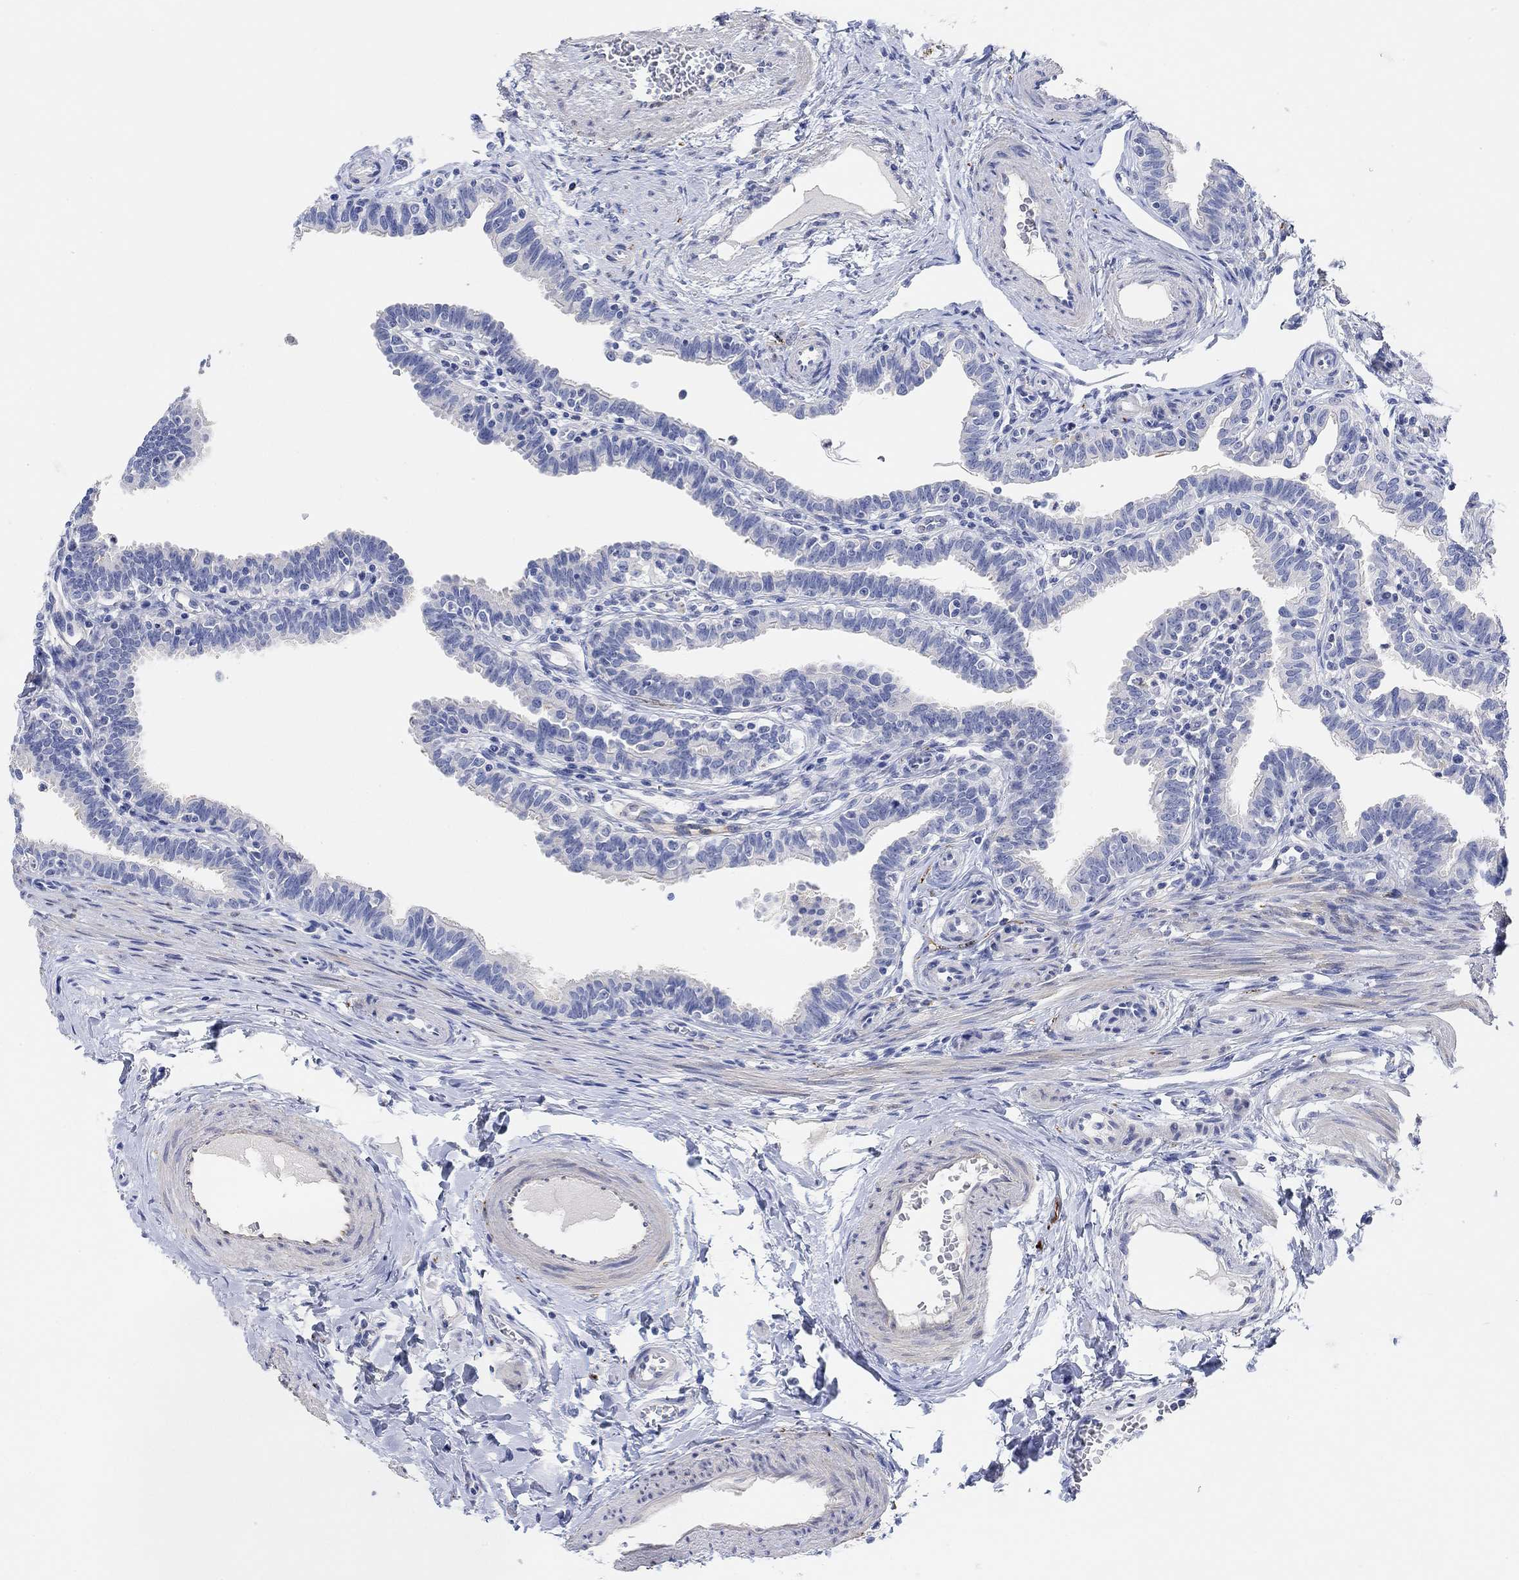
{"staining": {"intensity": "negative", "quantity": "none", "location": "none"}, "tissue": "fallopian tube", "cell_type": "Glandular cells", "image_type": "normal", "snomed": [{"axis": "morphology", "description": "Normal tissue, NOS"}, {"axis": "topography", "description": "Fallopian tube"}], "caption": "Immunohistochemical staining of benign fallopian tube exhibits no significant expression in glandular cells. Brightfield microscopy of immunohistochemistry (IHC) stained with DAB (3,3'-diaminobenzidine) (brown) and hematoxylin (blue), captured at high magnification.", "gene": "VAT1L", "patient": {"sex": "female", "age": 36}}